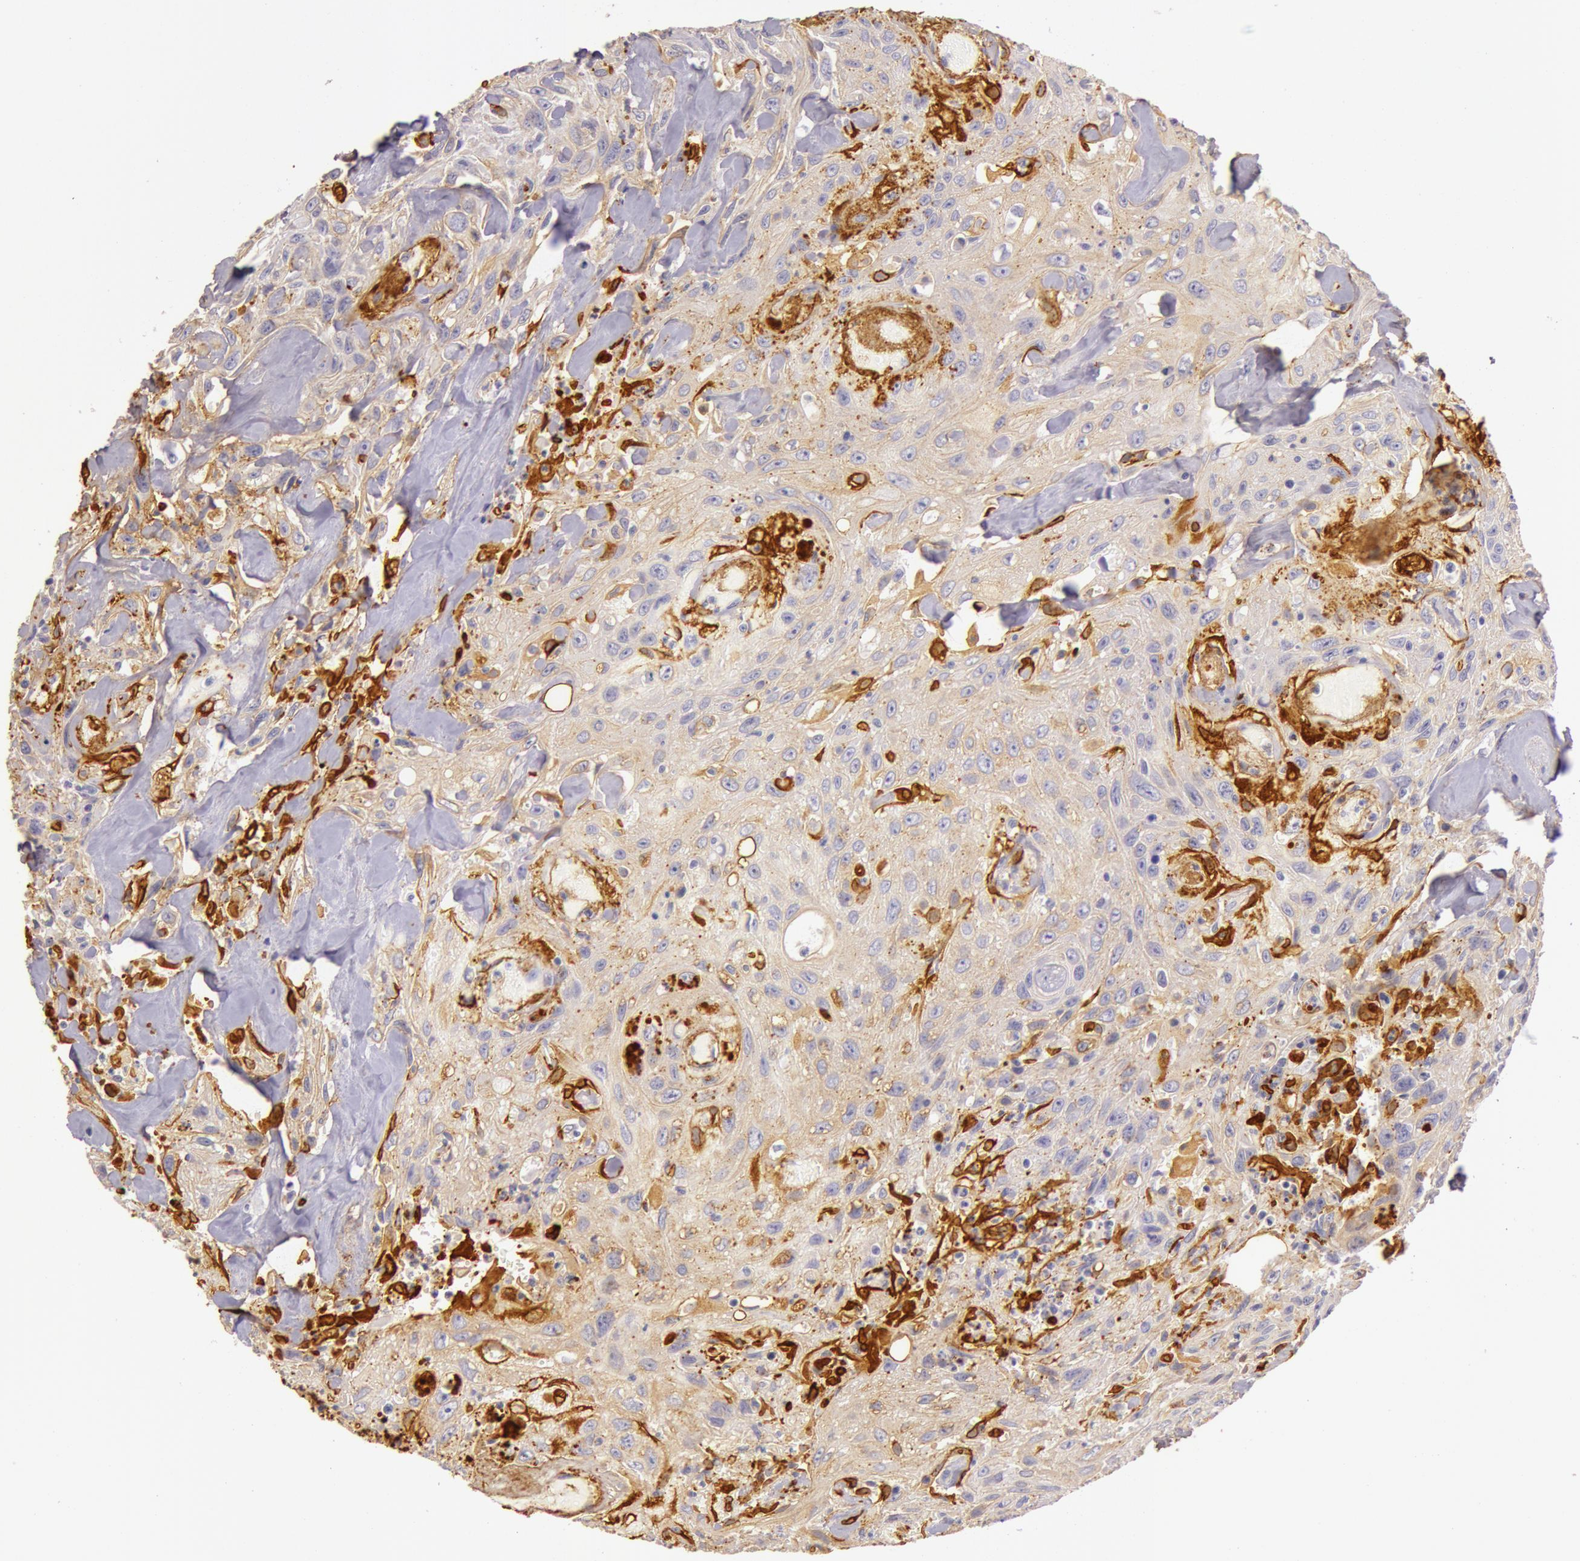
{"staining": {"intensity": "weak", "quantity": "<25%", "location": "cytoplasmic/membranous"}, "tissue": "urothelial cancer", "cell_type": "Tumor cells", "image_type": "cancer", "snomed": [{"axis": "morphology", "description": "Urothelial carcinoma, High grade"}, {"axis": "topography", "description": "Urinary bladder"}], "caption": "IHC micrograph of human urothelial cancer stained for a protein (brown), which reveals no expression in tumor cells.", "gene": "C4BPA", "patient": {"sex": "female", "age": 84}}